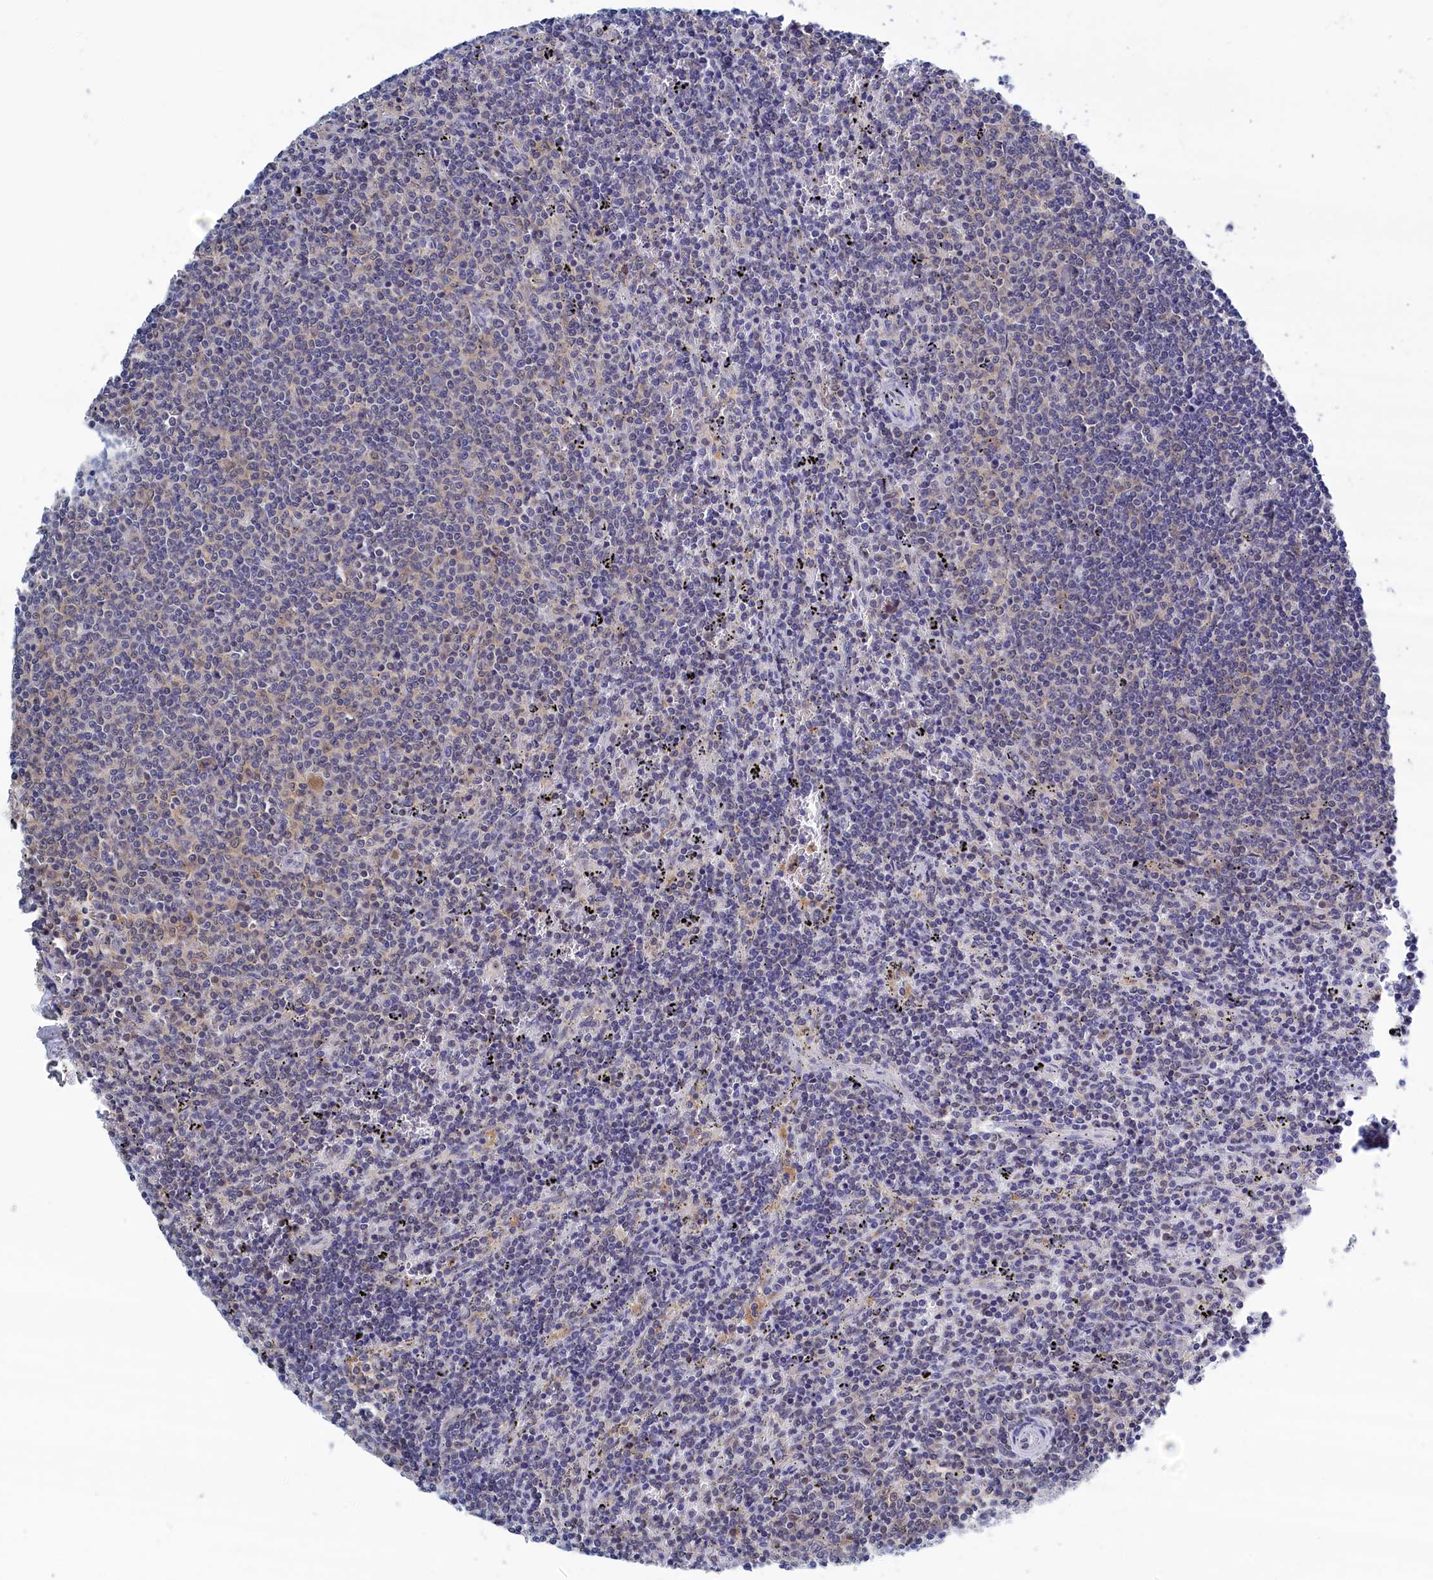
{"staining": {"intensity": "negative", "quantity": "none", "location": "none"}, "tissue": "lymphoma", "cell_type": "Tumor cells", "image_type": "cancer", "snomed": [{"axis": "morphology", "description": "Malignant lymphoma, non-Hodgkin's type, Low grade"}, {"axis": "topography", "description": "Spleen"}], "caption": "Human malignant lymphoma, non-Hodgkin's type (low-grade) stained for a protein using immunohistochemistry displays no staining in tumor cells.", "gene": "PGP", "patient": {"sex": "female", "age": 50}}